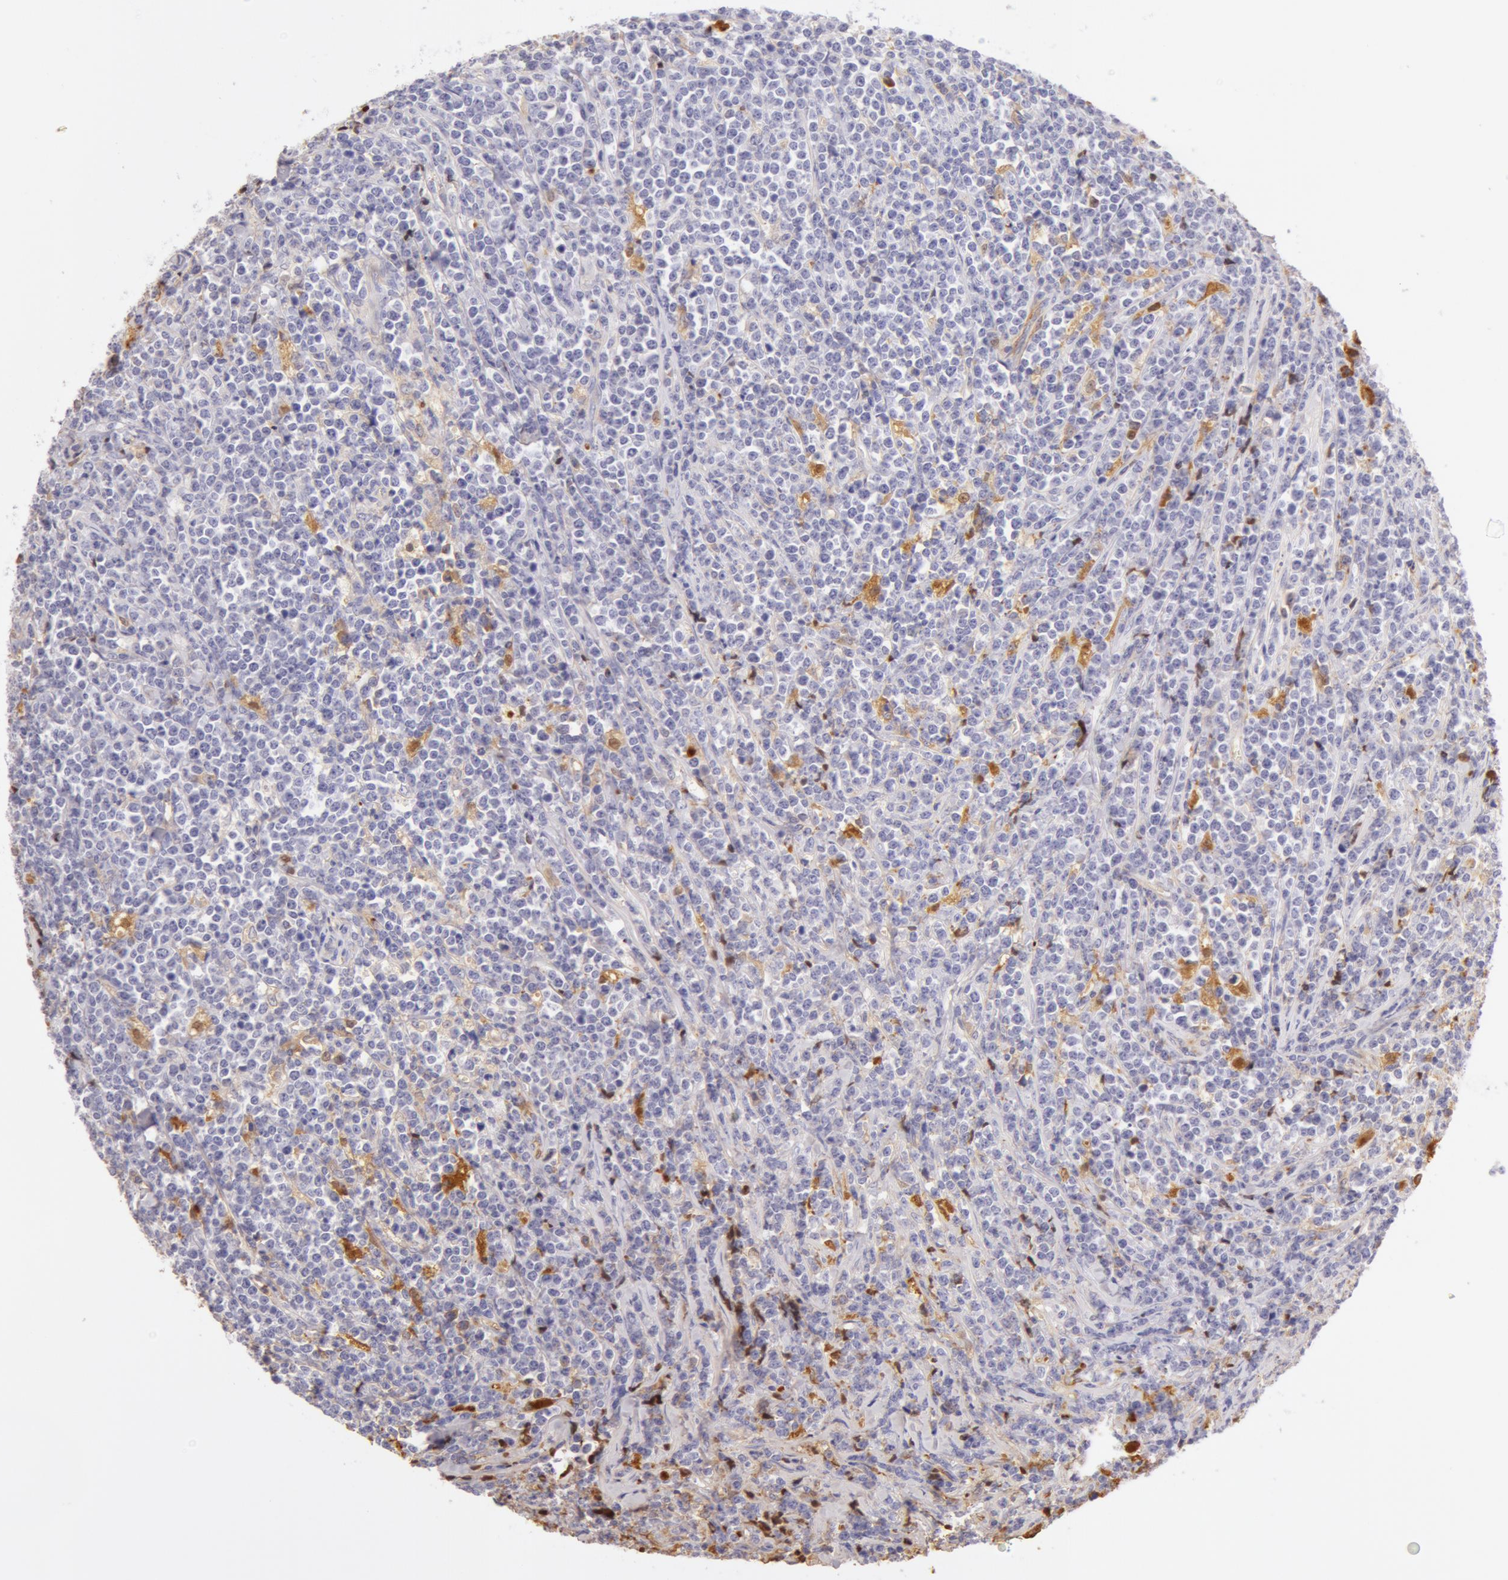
{"staining": {"intensity": "negative", "quantity": "none", "location": "none"}, "tissue": "lymphoma", "cell_type": "Tumor cells", "image_type": "cancer", "snomed": [{"axis": "morphology", "description": "Malignant lymphoma, non-Hodgkin's type, High grade"}, {"axis": "topography", "description": "Small intestine"}, {"axis": "topography", "description": "Colon"}], "caption": "Immunohistochemical staining of lymphoma reveals no significant expression in tumor cells.", "gene": "AHSG", "patient": {"sex": "male", "age": 8}}